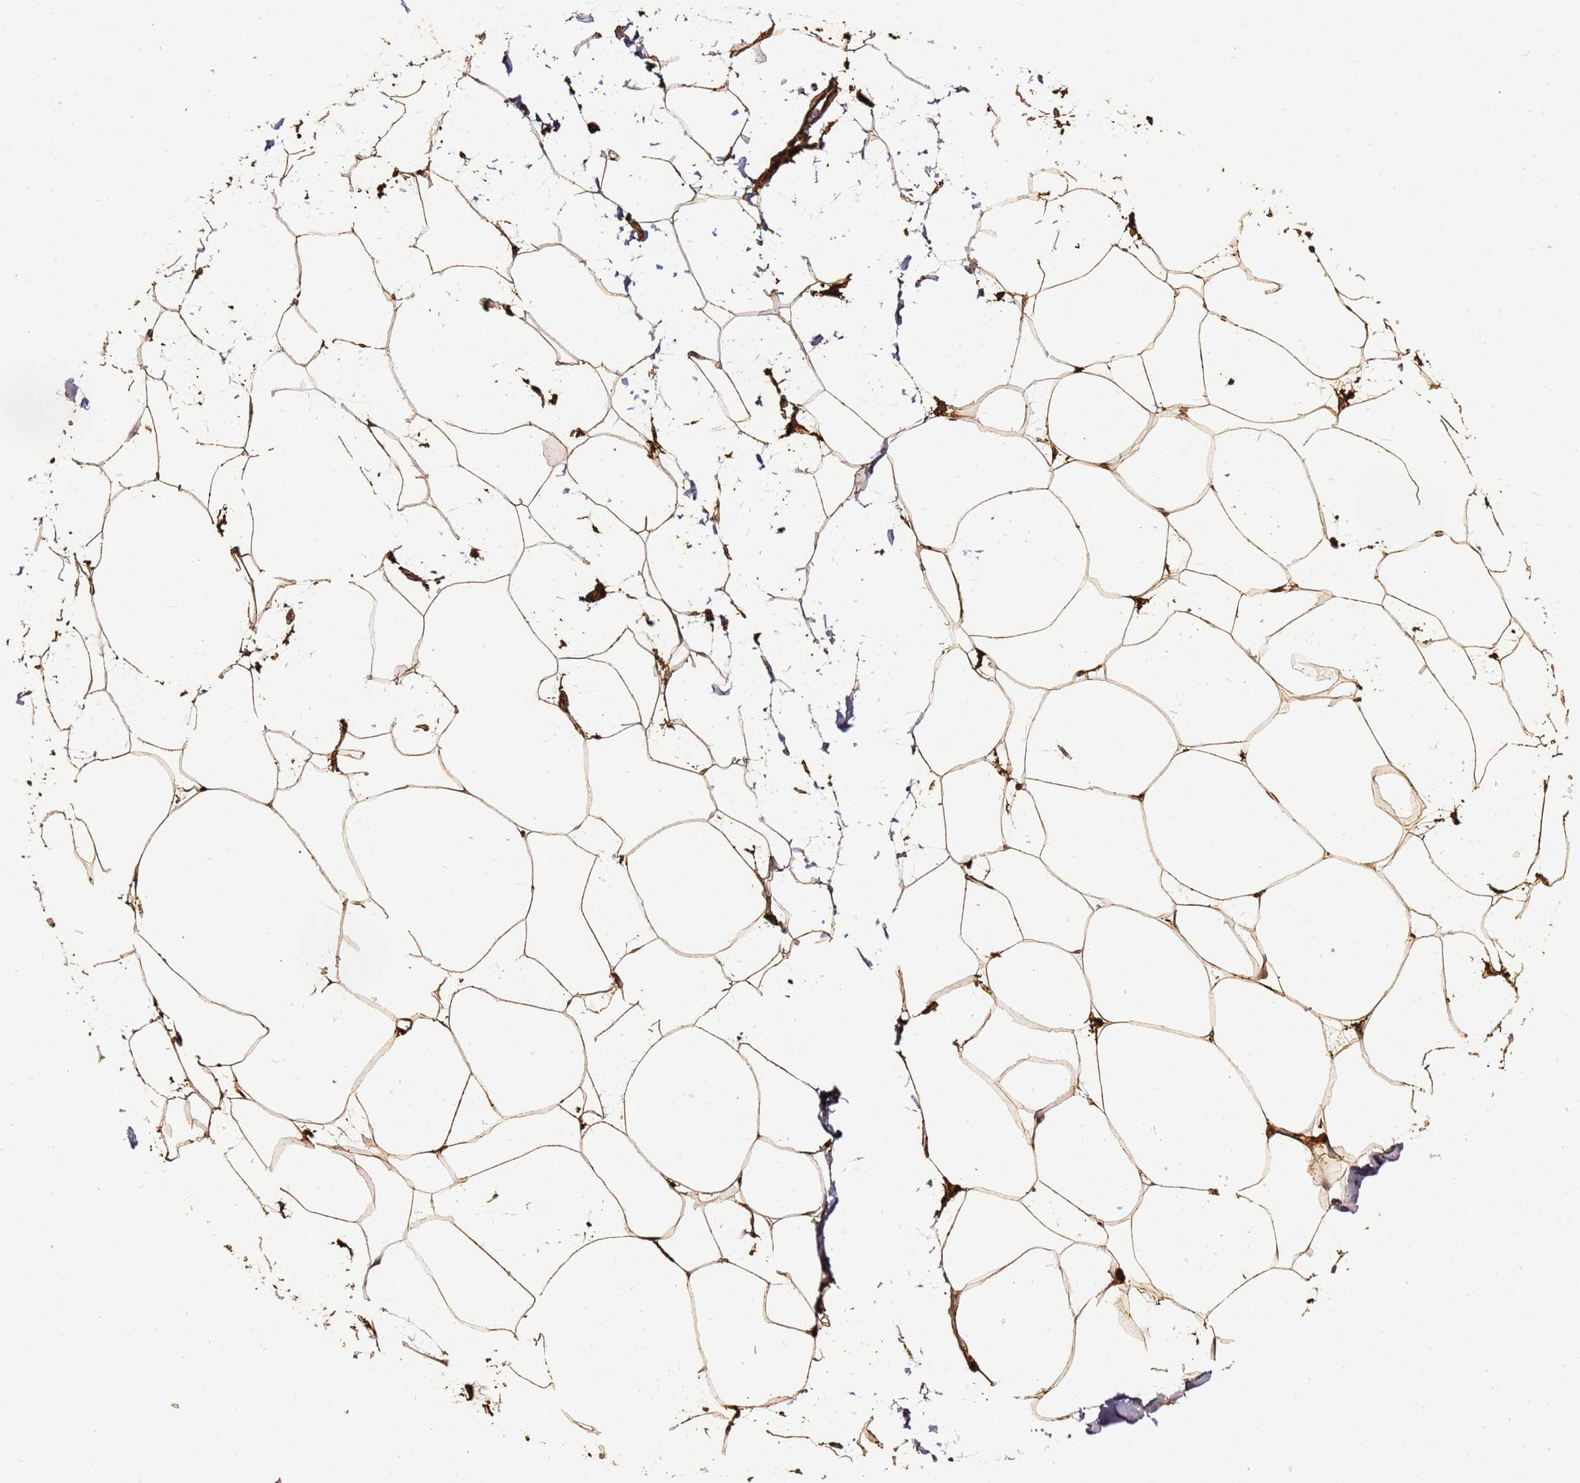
{"staining": {"intensity": "moderate", "quantity": "25%-75%", "location": "cytoplasmic/membranous"}, "tissue": "adipose tissue", "cell_type": "Adipocytes", "image_type": "normal", "snomed": [{"axis": "morphology", "description": "Normal tissue, NOS"}, {"axis": "topography", "description": "Adipose tissue"}], "caption": "IHC histopathology image of benign adipose tissue: human adipose tissue stained using IHC reveals medium levels of moderate protein expression localized specifically in the cytoplasmic/membranous of adipocytes, appearing as a cytoplasmic/membranous brown color.", "gene": "ACTA1", "patient": {"sex": "female", "age": 37}}